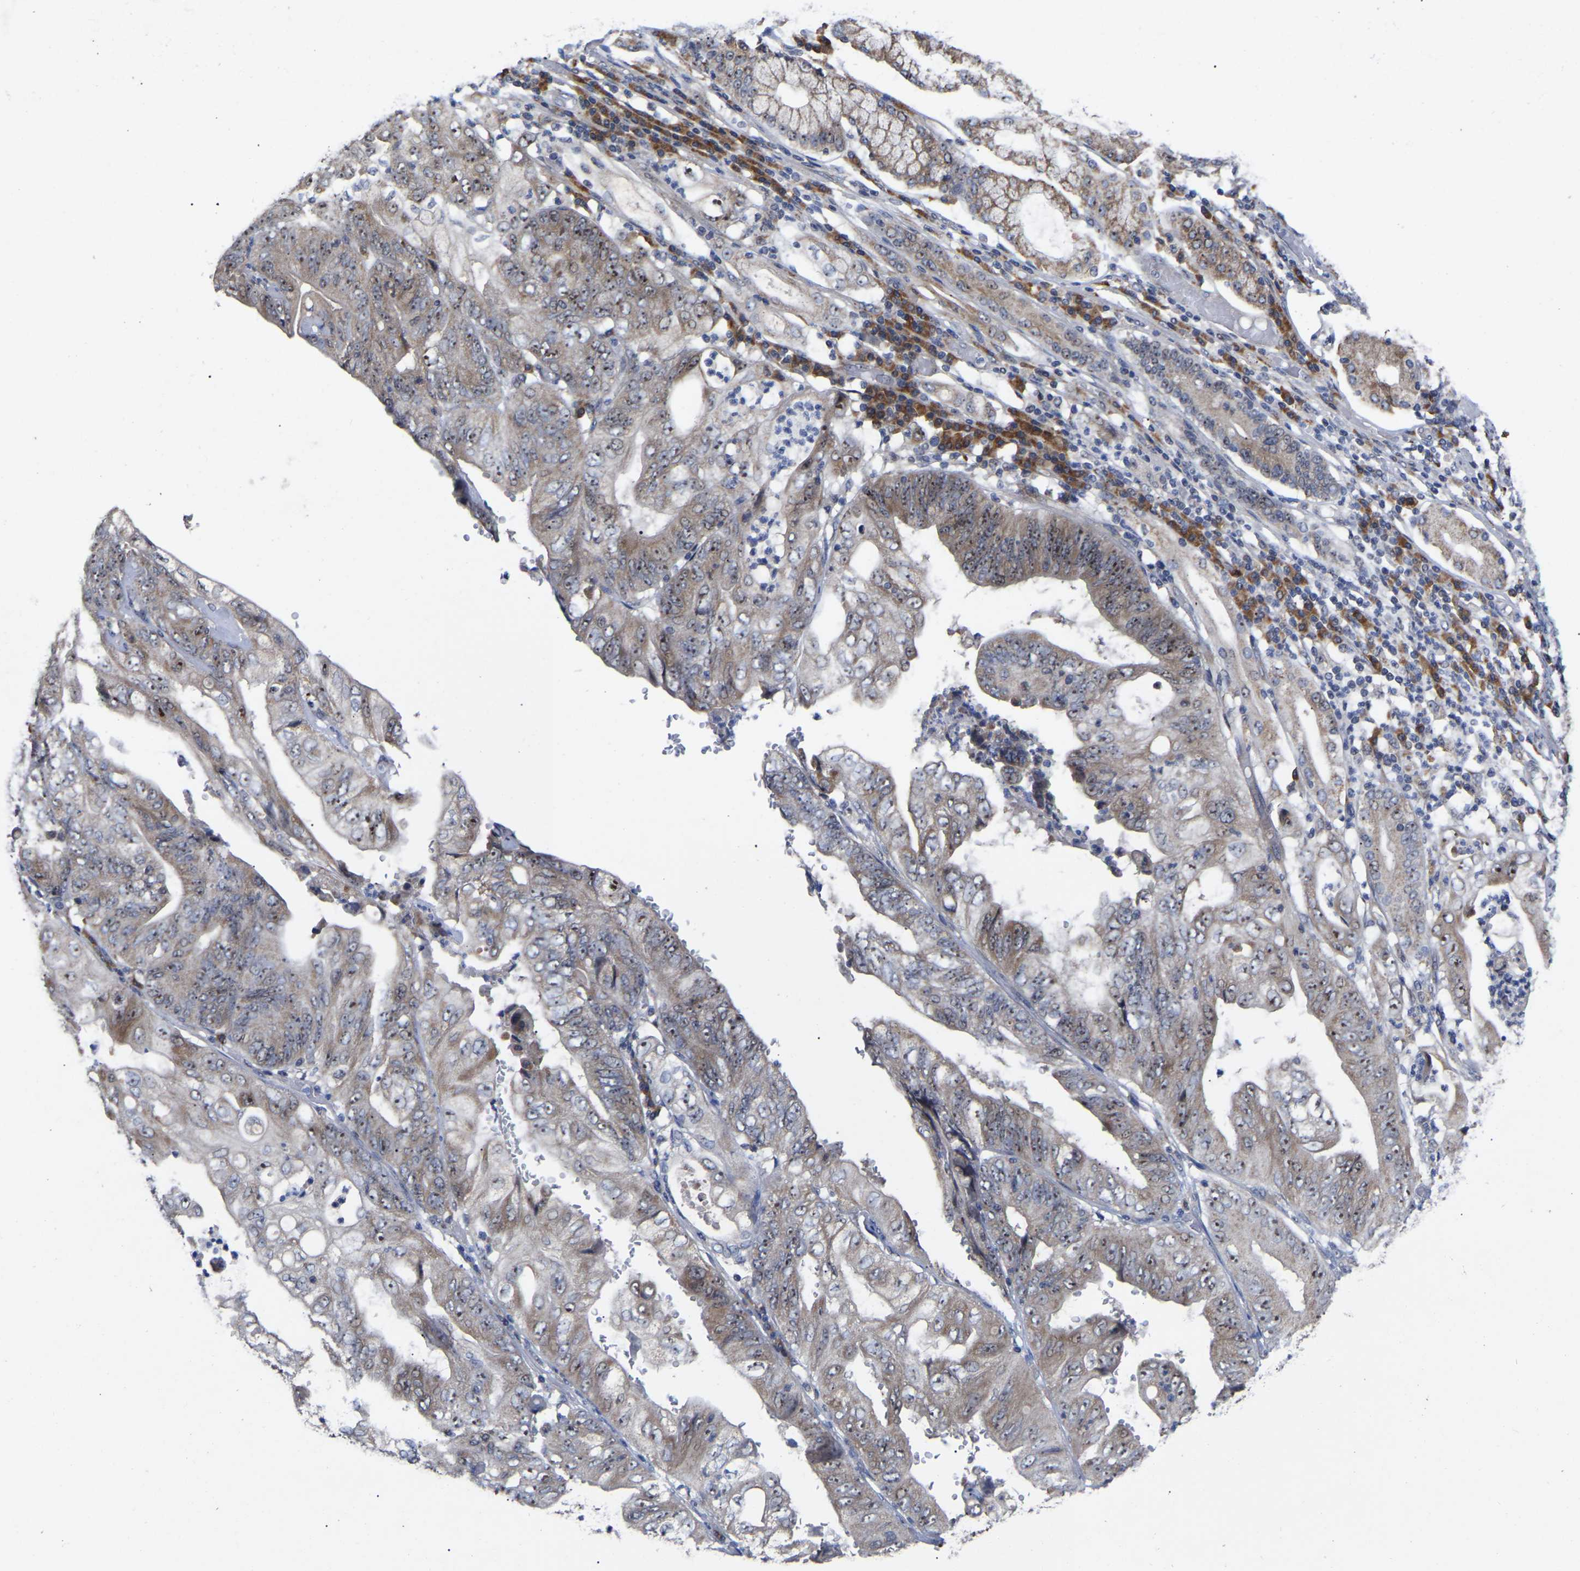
{"staining": {"intensity": "moderate", "quantity": ">75%", "location": "cytoplasmic/membranous,nuclear"}, "tissue": "stomach cancer", "cell_type": "Tumor cells", "image_type": "cancer", "snomed": [{"axis": "morphology", "description": "Adenocarcinoma, NOS"}, {"axis": "topography", "description": "Stomach"}], "caption": "Immunohistochemical staining of human stomach cancer (adenocarcinoma) exhibits medium levels of moderate cytoplasmic/membranous and nuclear positivity in approximately >75% of tumor cells. (Stains: DAB in brown, nuclei in blue, Microscopy: brightfield microscopy at high magnification).", "gene": "NOP53", "patient": {"sex": "female", "age": 73}}